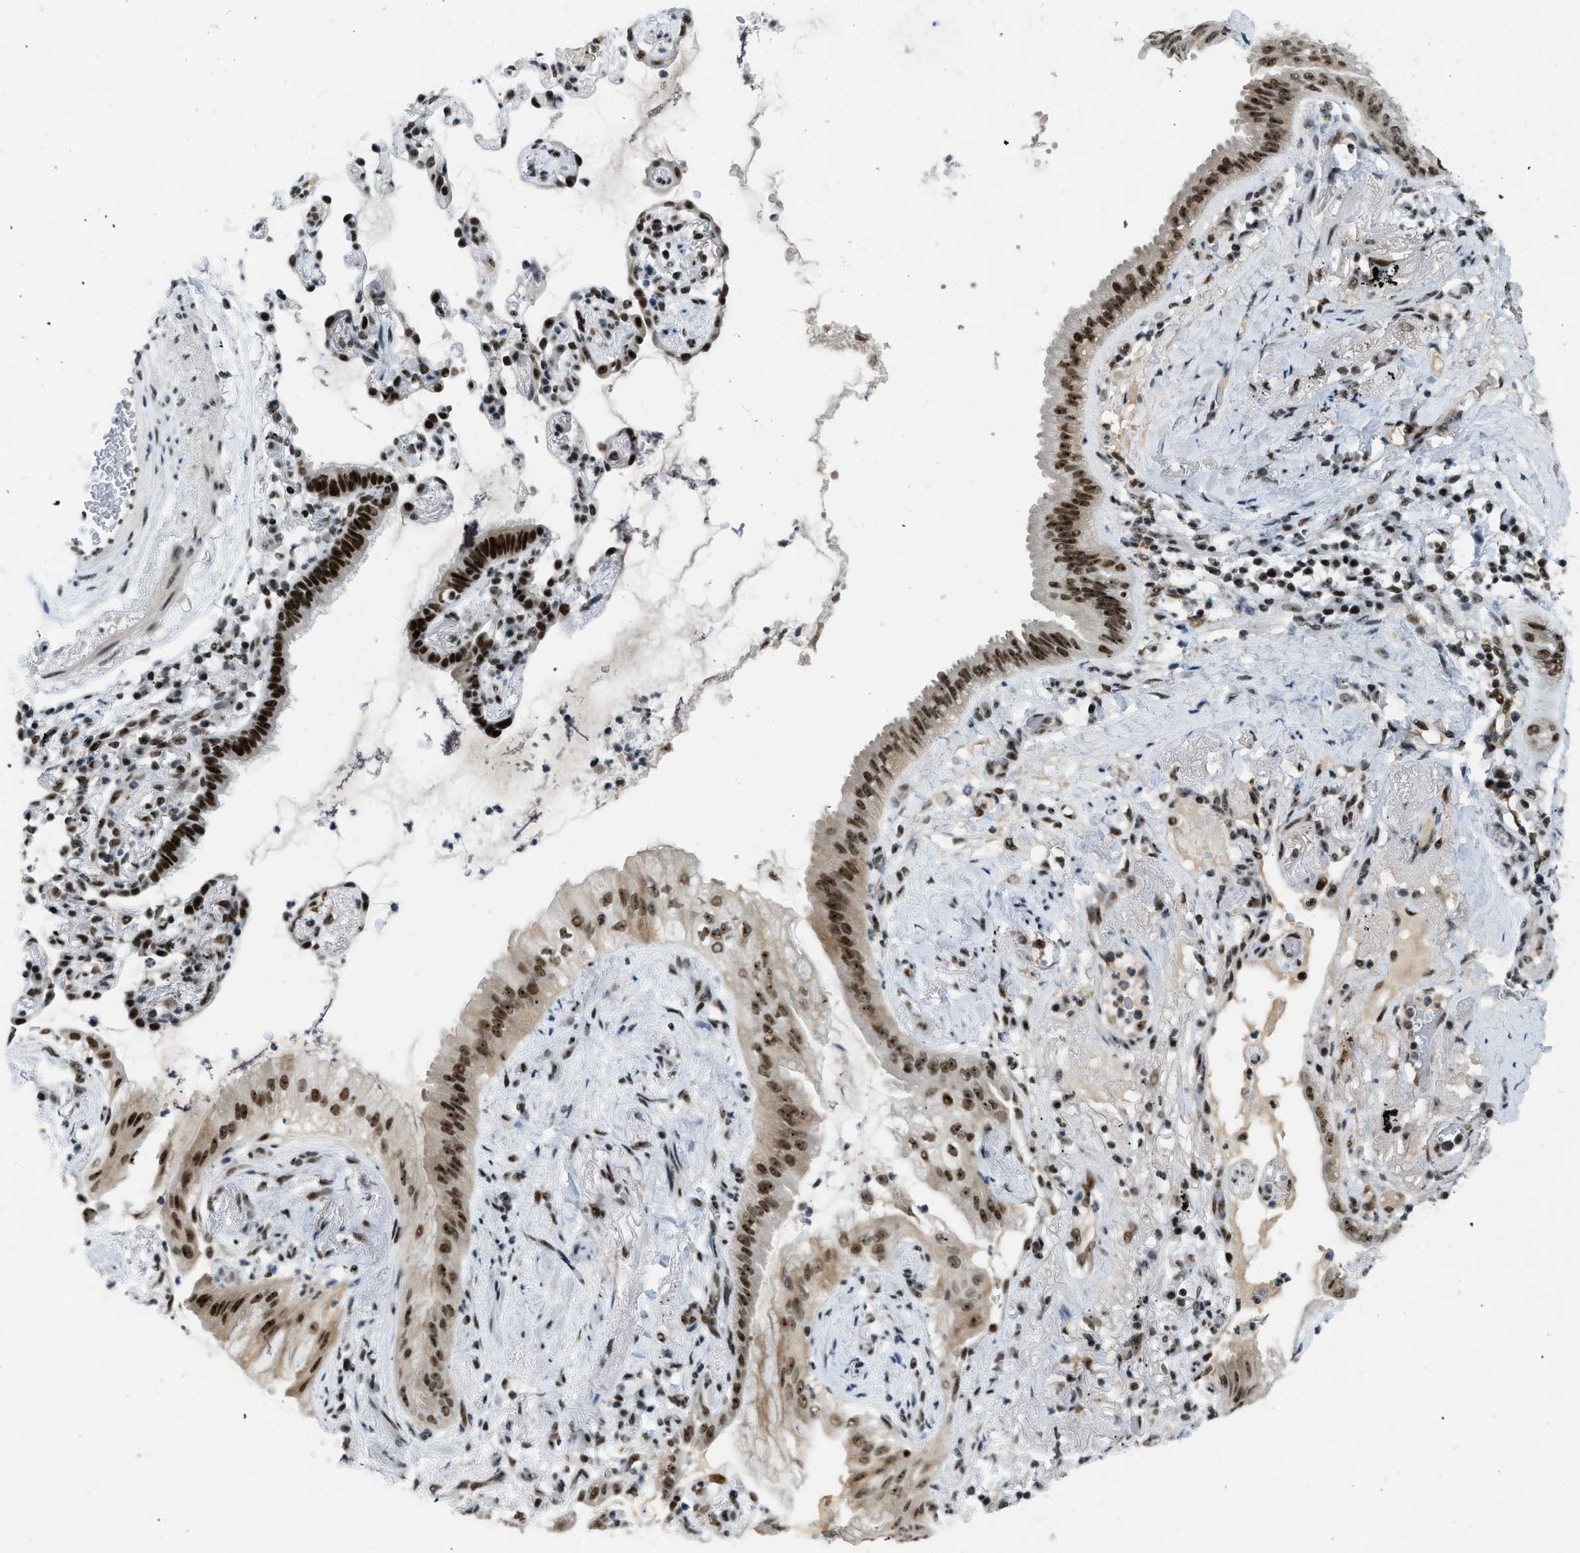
{"staining": {"intensity": "moderate", "quantity": ">75%", "location": "nuclear"}, "tissue": "lung cancer", "cell_type": "Tumor cells", "image_type": "cancer", "snomed": [{"axis": "morphology", "description": "Normal tissue, NOS"}, {"axis": "morphology", "description": "Adenocarcinoma, NOS"}, {"axis": "topography", "description": "Bronchus"}, {"axis": "topography", "description": "Lung"}], "caption": "There is medium levels of moderate nuclear staining in tumor cells of lung cancer (adenocarcinoma), as demonstrated by immunohistochemical staining (brown color).", "gene": "URB1", "patient": {"sex": "female", "age": 70}}